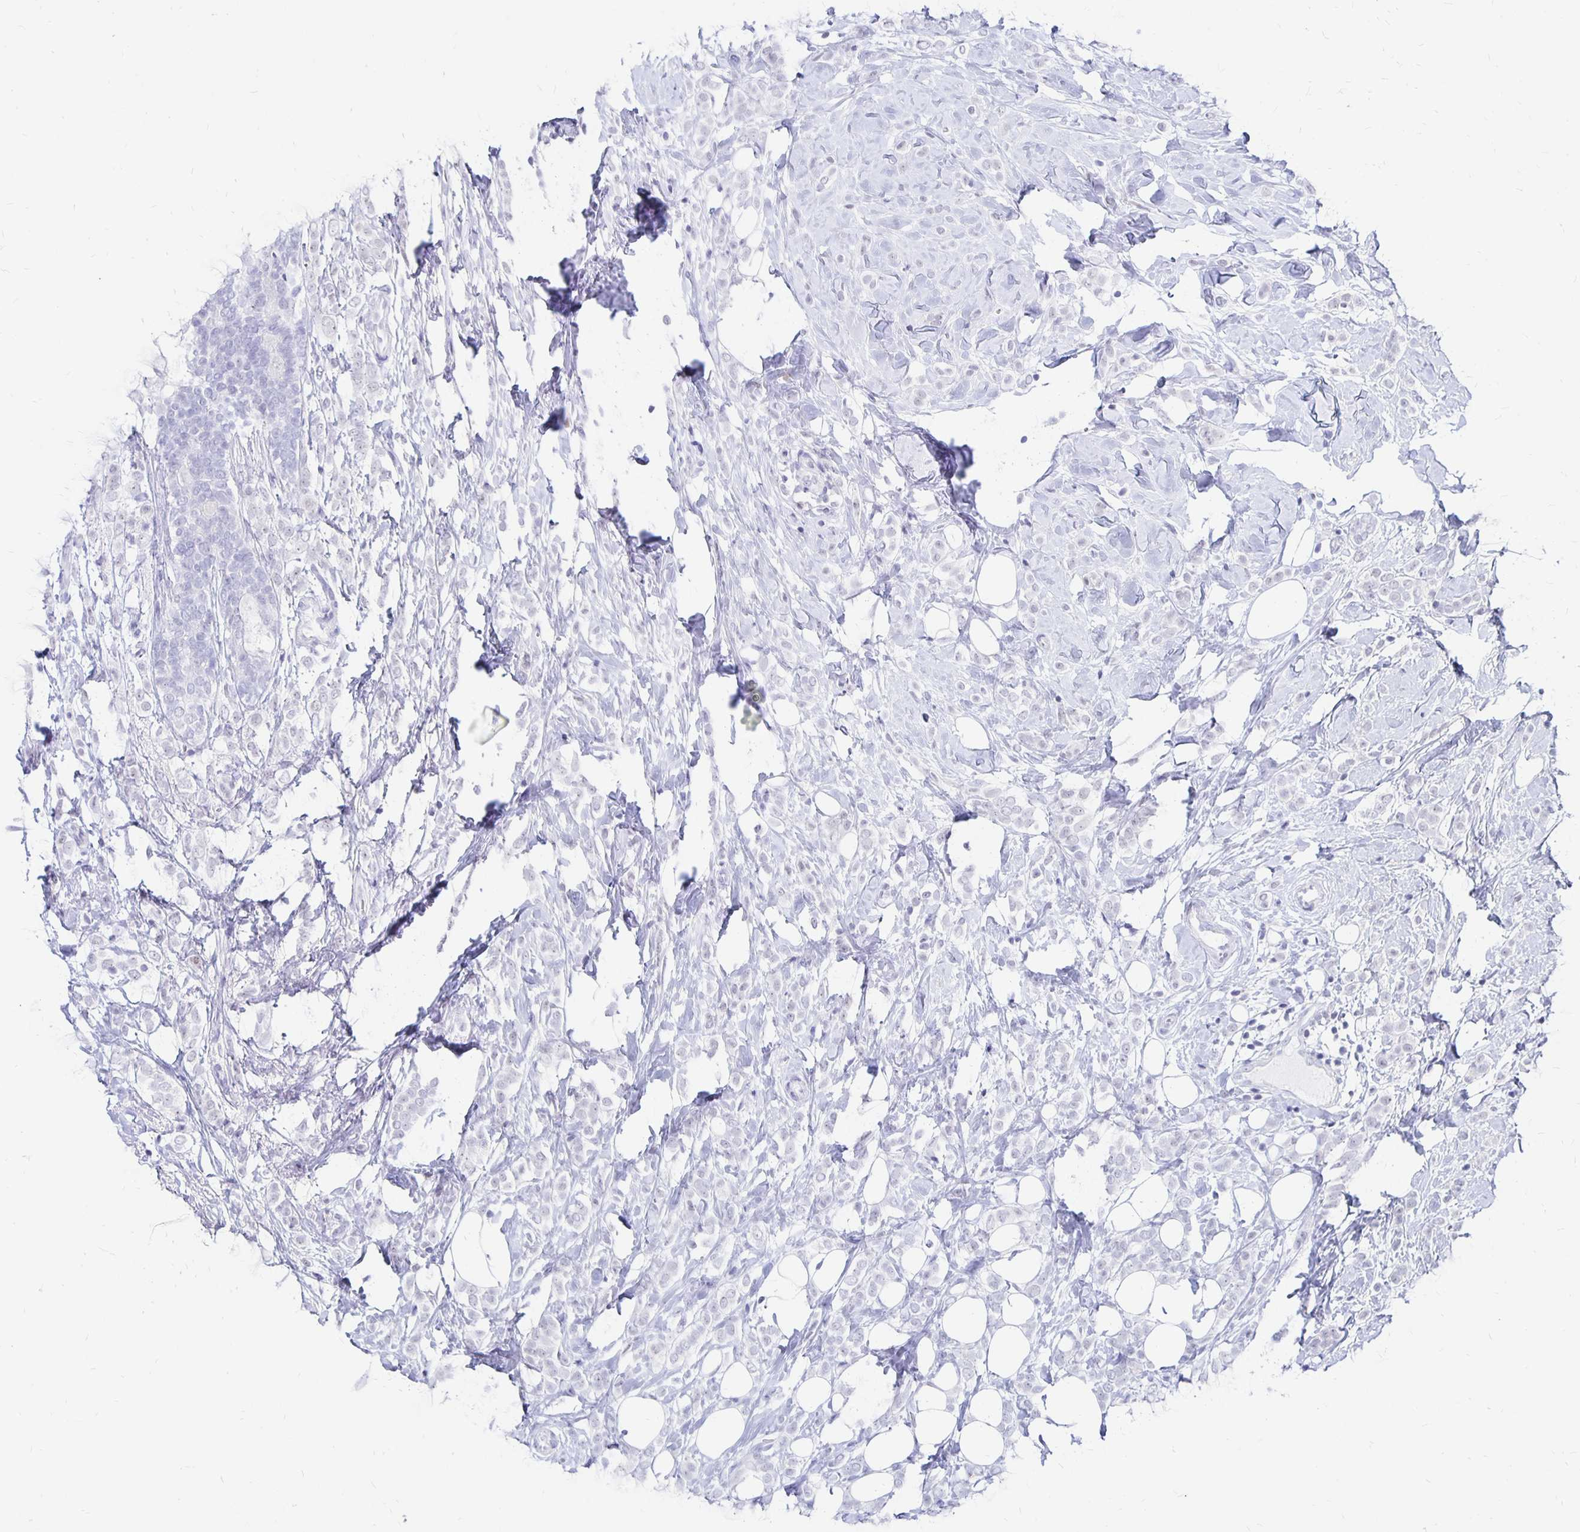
{"staining": {"intensity": "negative", "quantity": "none", "location": "none"}, "tissue": "breast cancer", "cell_type": "Tumor cells", "image_type": "cancer", "snomed": [{"axis": "morphology", "description": "Lobular carcinoma"}, {"axis": "topography", "description": "Breast"}], "caption": "Tumor cells show no significant expression in breast cancer.", "gene": "SYT2", "patient": {"sex": "female", "age": 49}}